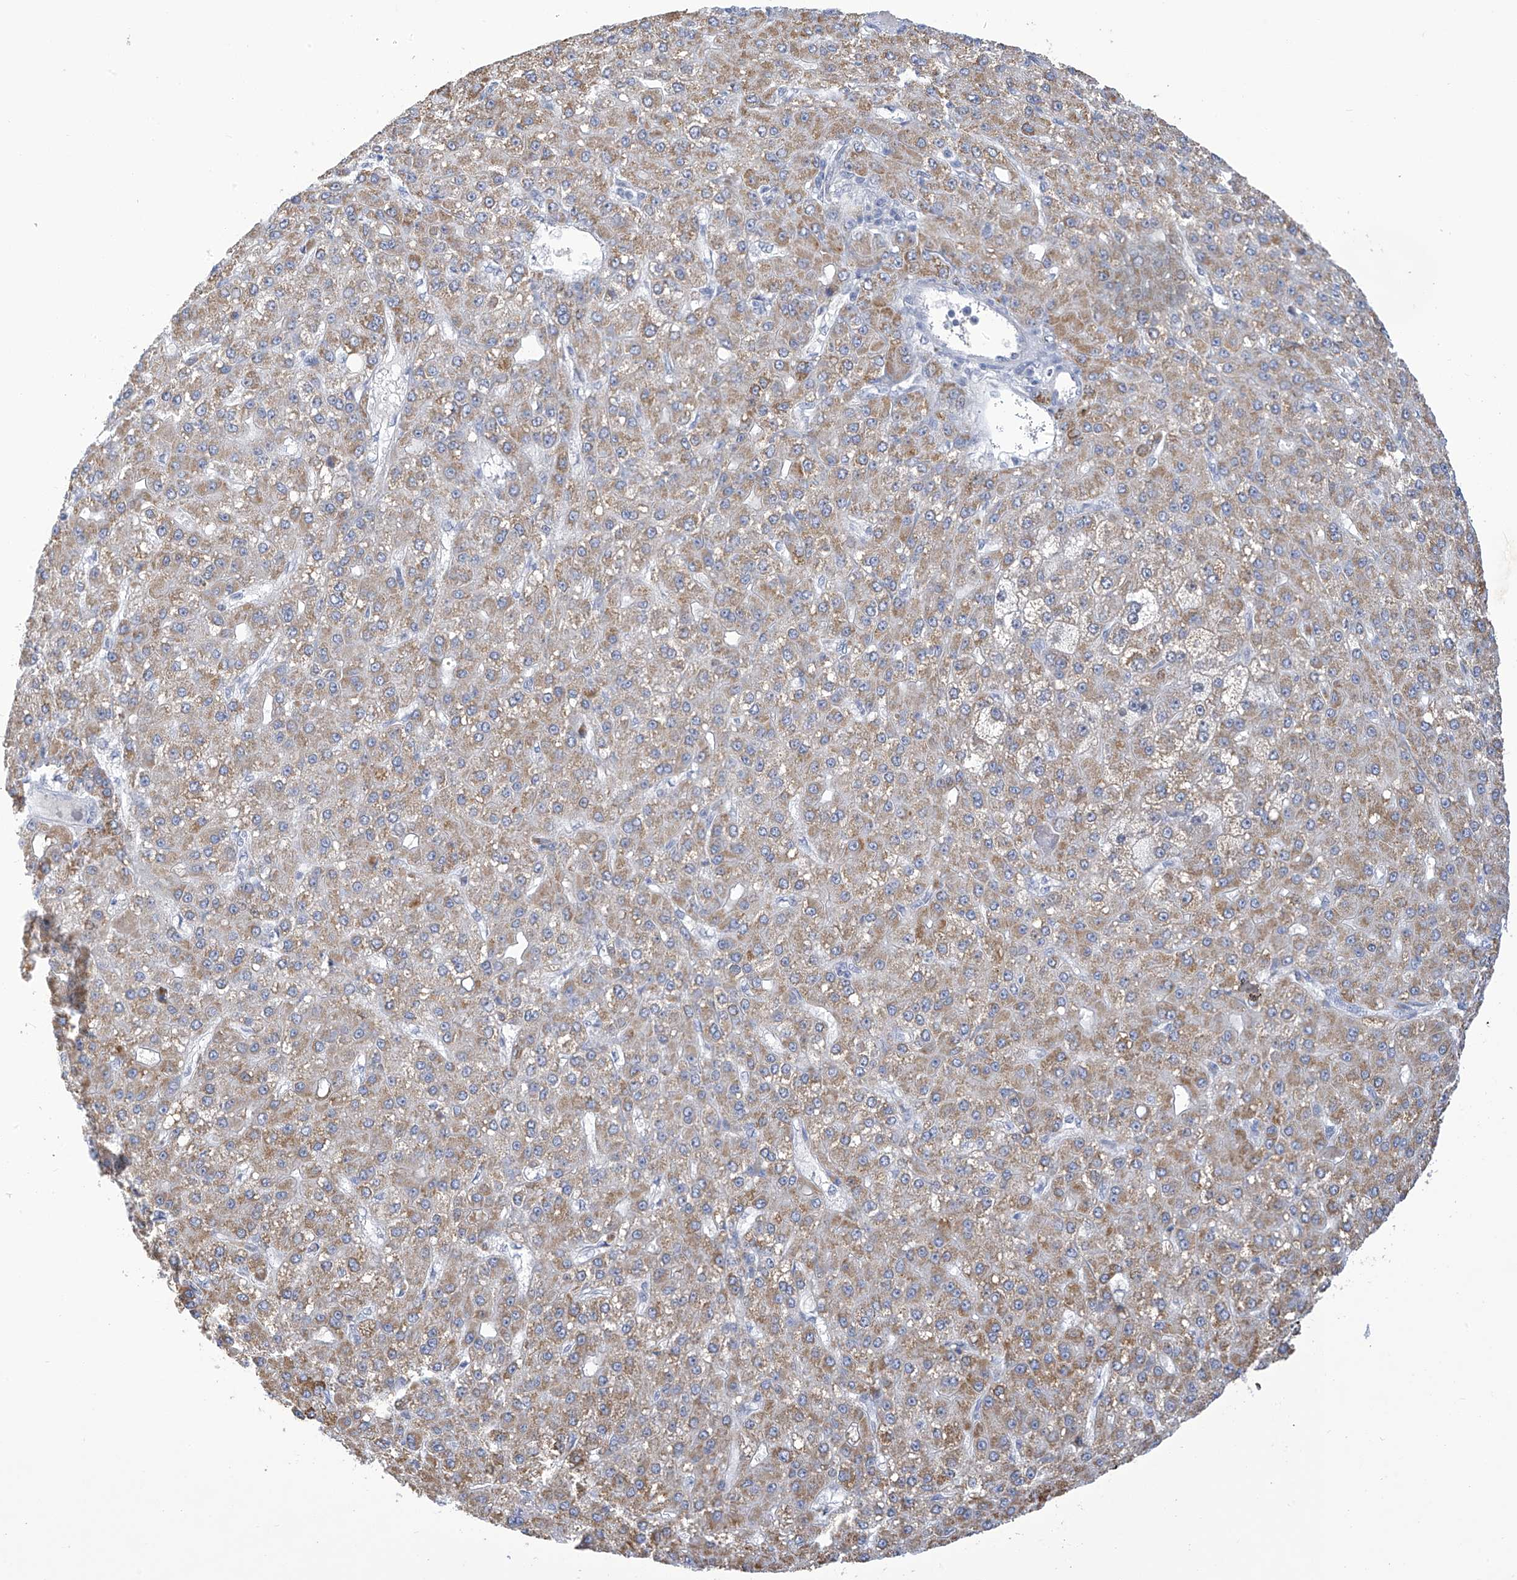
{"staining": {"intensity": "moderate", "quantity": ">75%", "location": "cytoplasmic/membranous"}, "tissue": "liver cancer", "cell_type": "Tumor cells", "image_type": "cancer", "snomed": [{"axis": "morphology", "description": "Carcinoma, Hepatocellular, NOS"}, {"axis": "topography", "description": "Liver"}], "caption": "Tumor cells exhibit moderate cytoplasmic/membranous expression in approximately >75% of cells in liver cancer.", "gene": "IBA57", "patient": {"sex": "male", "age": 67}}